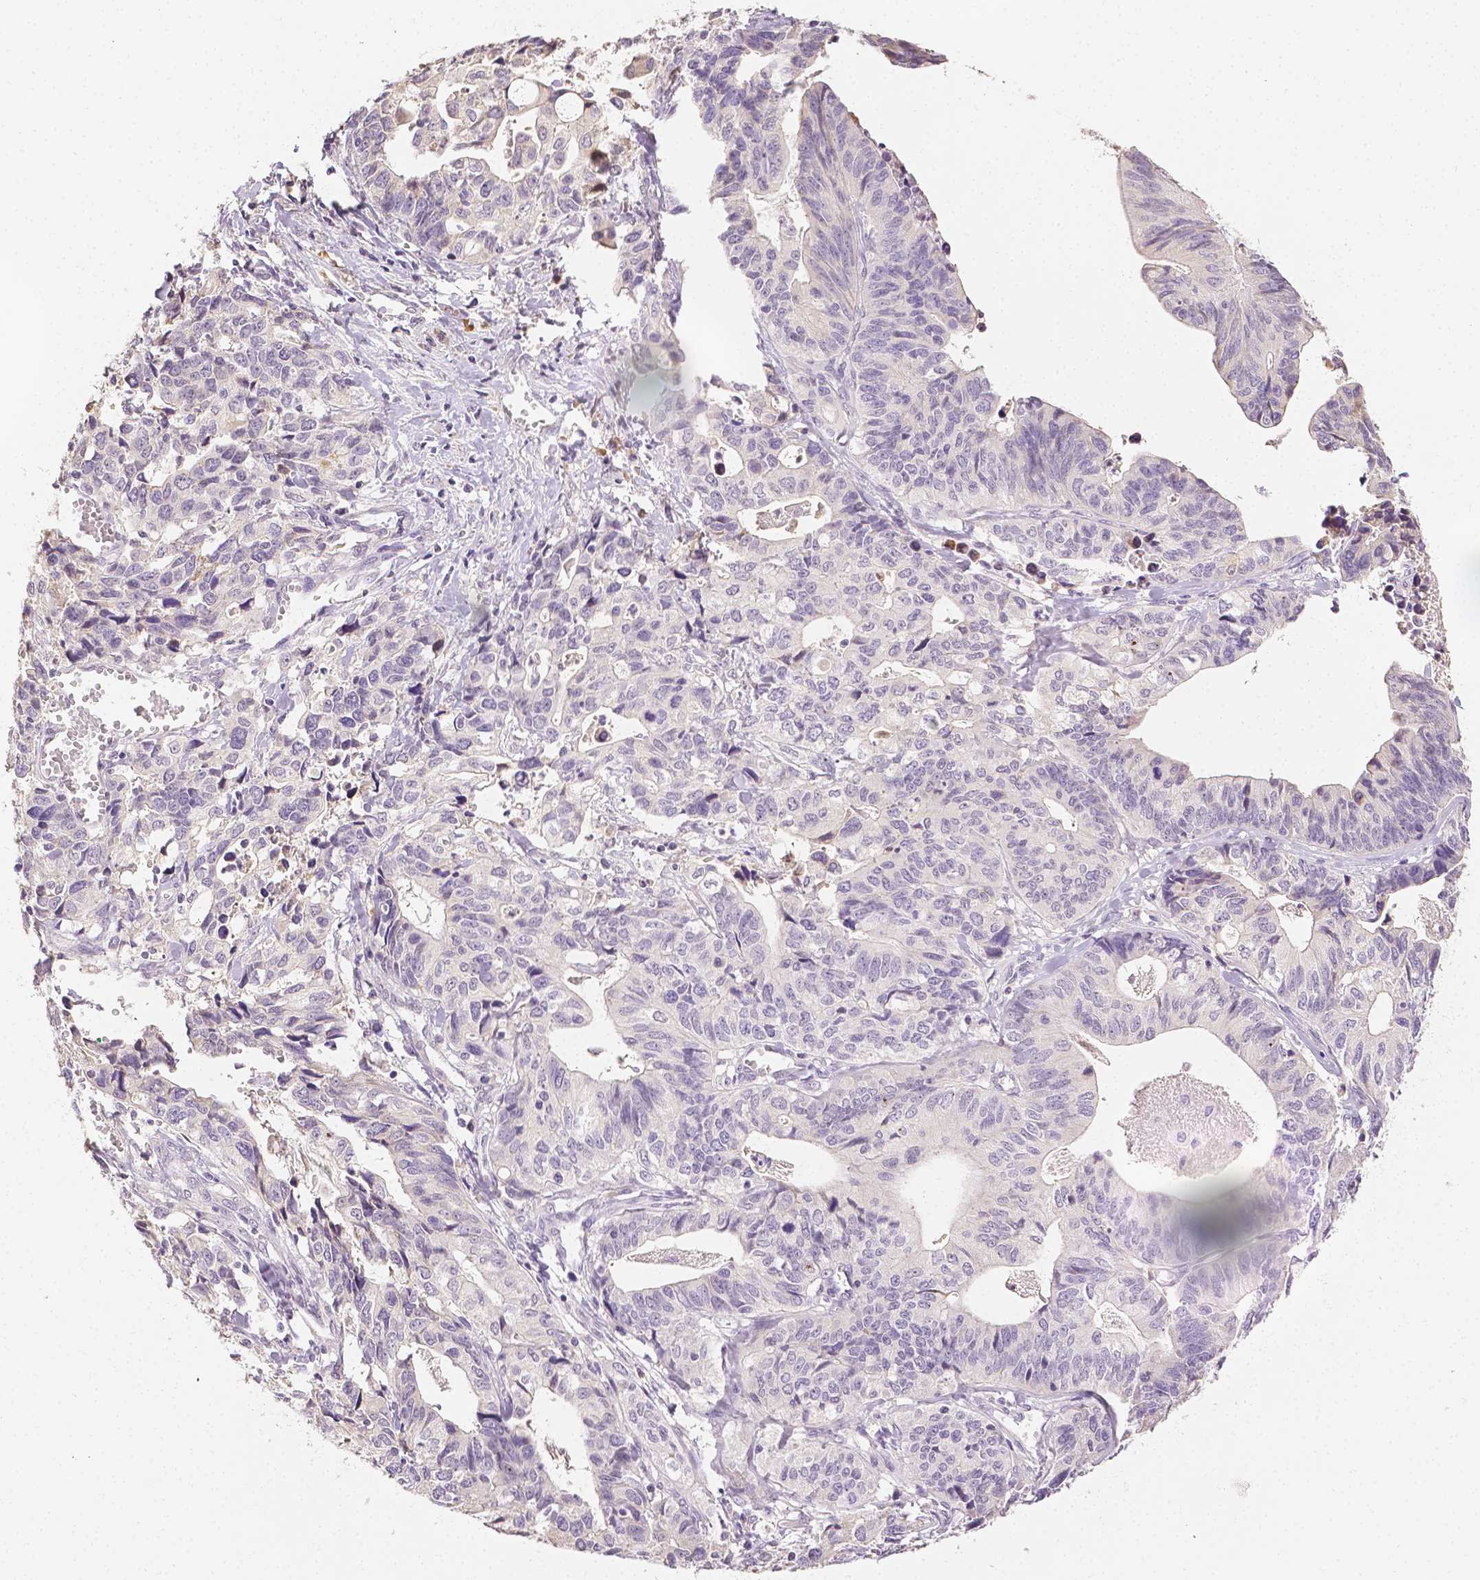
{"staining": {"intensity": "negative", "quantity": "none", "location": "none"}, "tissue": "stomach cancer", "cell_type": "Tumor cells", "image_type": "cancer", "snomed": [{"axis": "morphology", "description": "Adenocarcinoma, NOS"}, {"axis": "topography", "description": "Stomach, upper"}], "caption": "DAB (3,3'-diaminobenzidine) immunohistochemical staining of human stomach cancer displays no significant positivity in tumor cells.", "gene": "TGM1", "patient": {"sex": "female", "age": 67}}